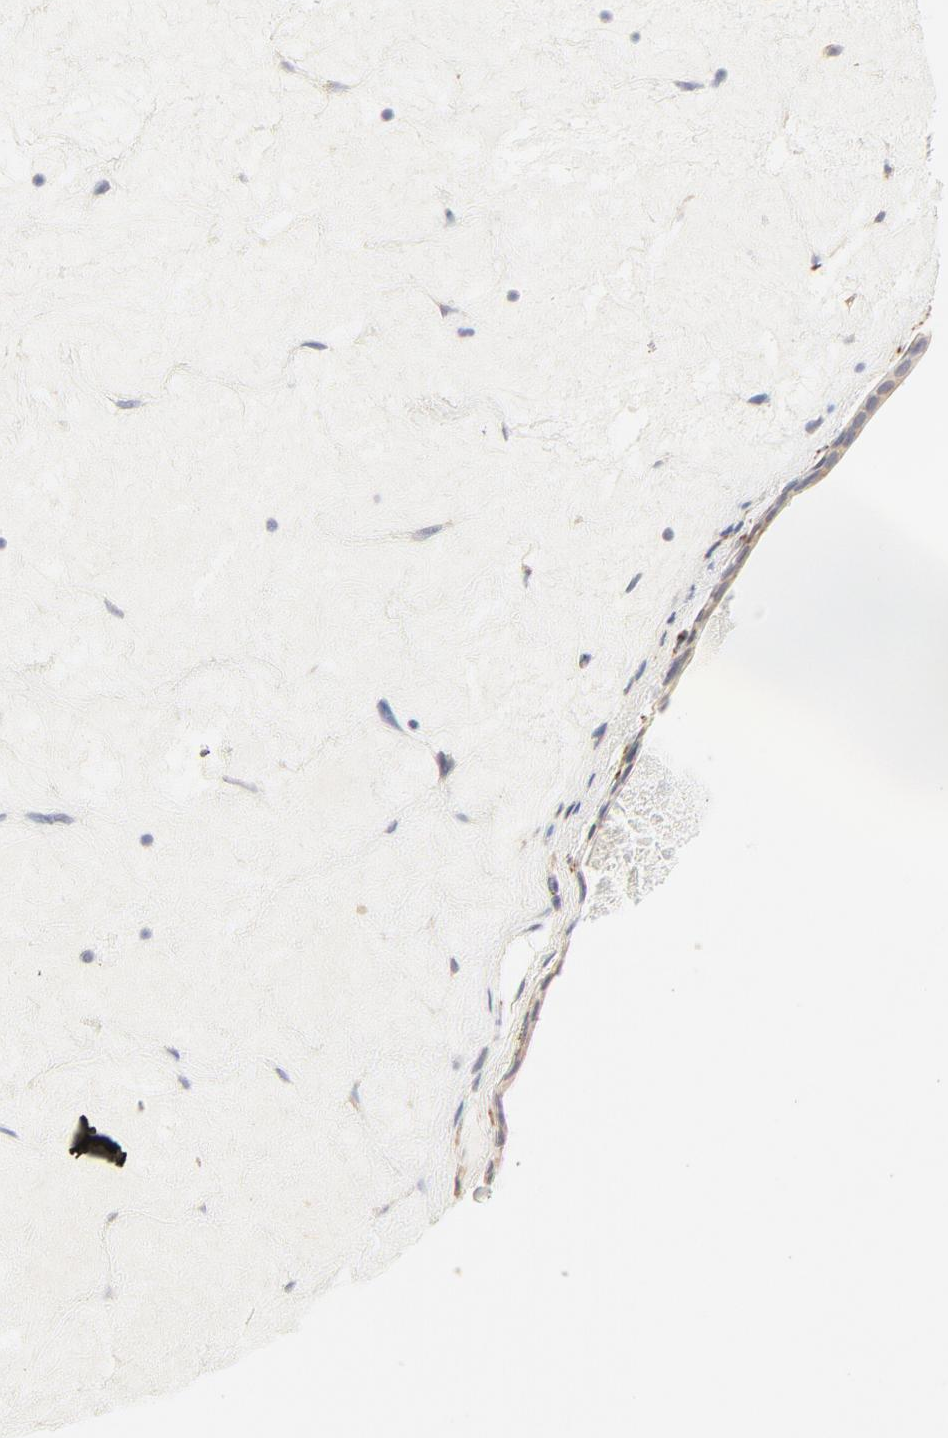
{"staining": {"intensity": "weak", "quantity": ">75%", "location": "cytoplasmic/membranous"}, "tissue": "nasopharynx", "cell_type": "Respiratory epithelial cells", "image_type": "normal", "snomed": [{"axis": "morphology", "description": "Normal tissue, NOS"}, {"axis": "topography", "description": "Nasopharynx"}], "caption": "About >75% of respiratory epithelial cells in benign nasopharynx exhibit weak cytoplasmic/membranous protein expression as visualized by brown immunohistochemical staining.", "gene": "PARP12", "patient": {"sex": "female", "age": 78}}